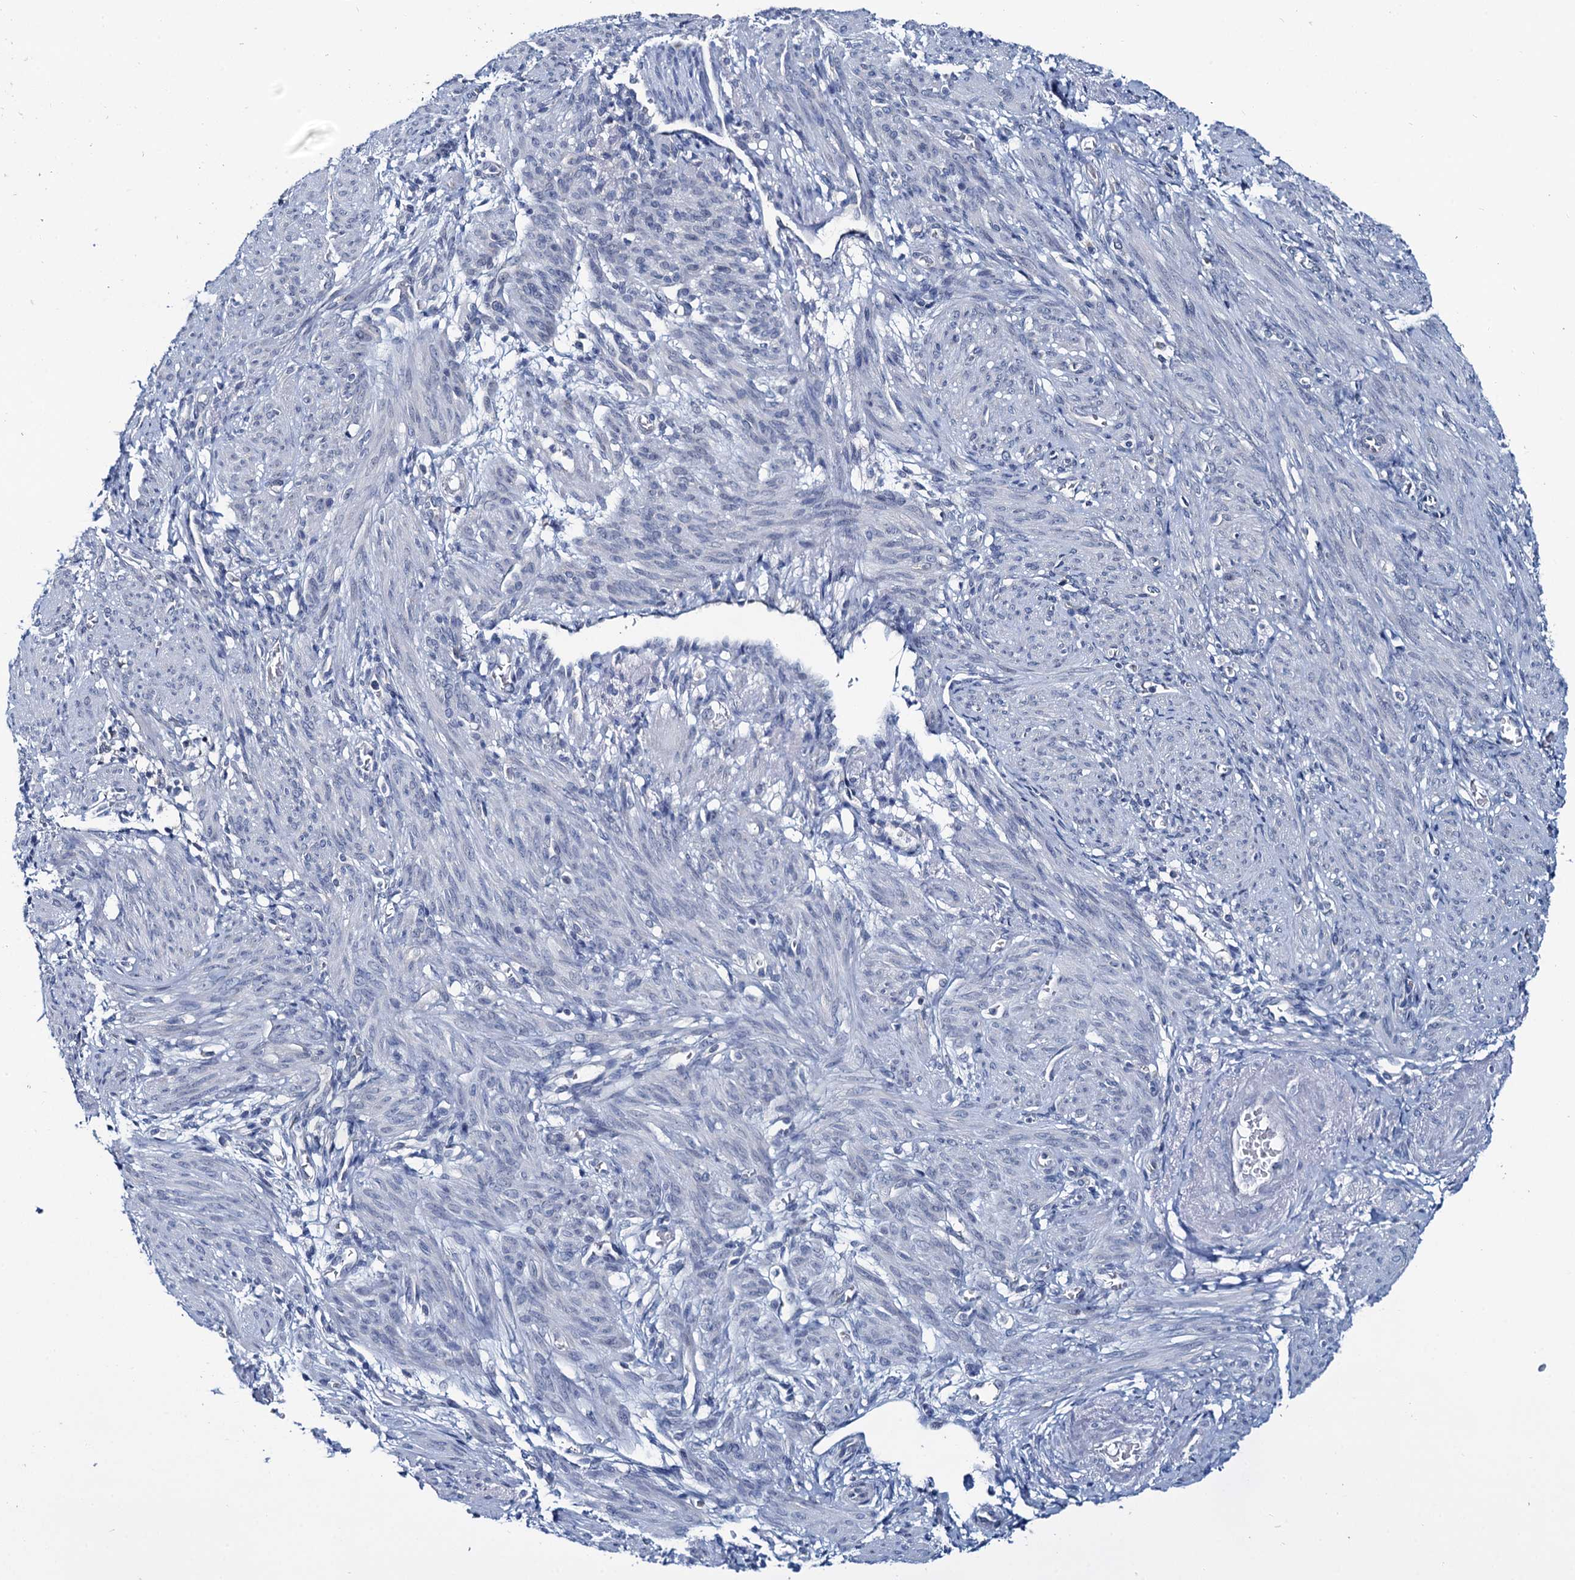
{"staining": {"intensity": "negative", "quantity": "none", "location": "none"}, "tissue": "smooth muscle", "cell_type": "Smooth muscle cells", "image_type": "normal", "snomed": [{"axis": "morphology", "description": "Normal tissue, NOS"}, {"axis": "topography", "description": "Smooth muscle"}], "caption": "The image exhibits no significant positivity in smooth muscle cells of smooth muscle.", "gene": "MIOX", "patient": {"sex": "female", "age": 39}}